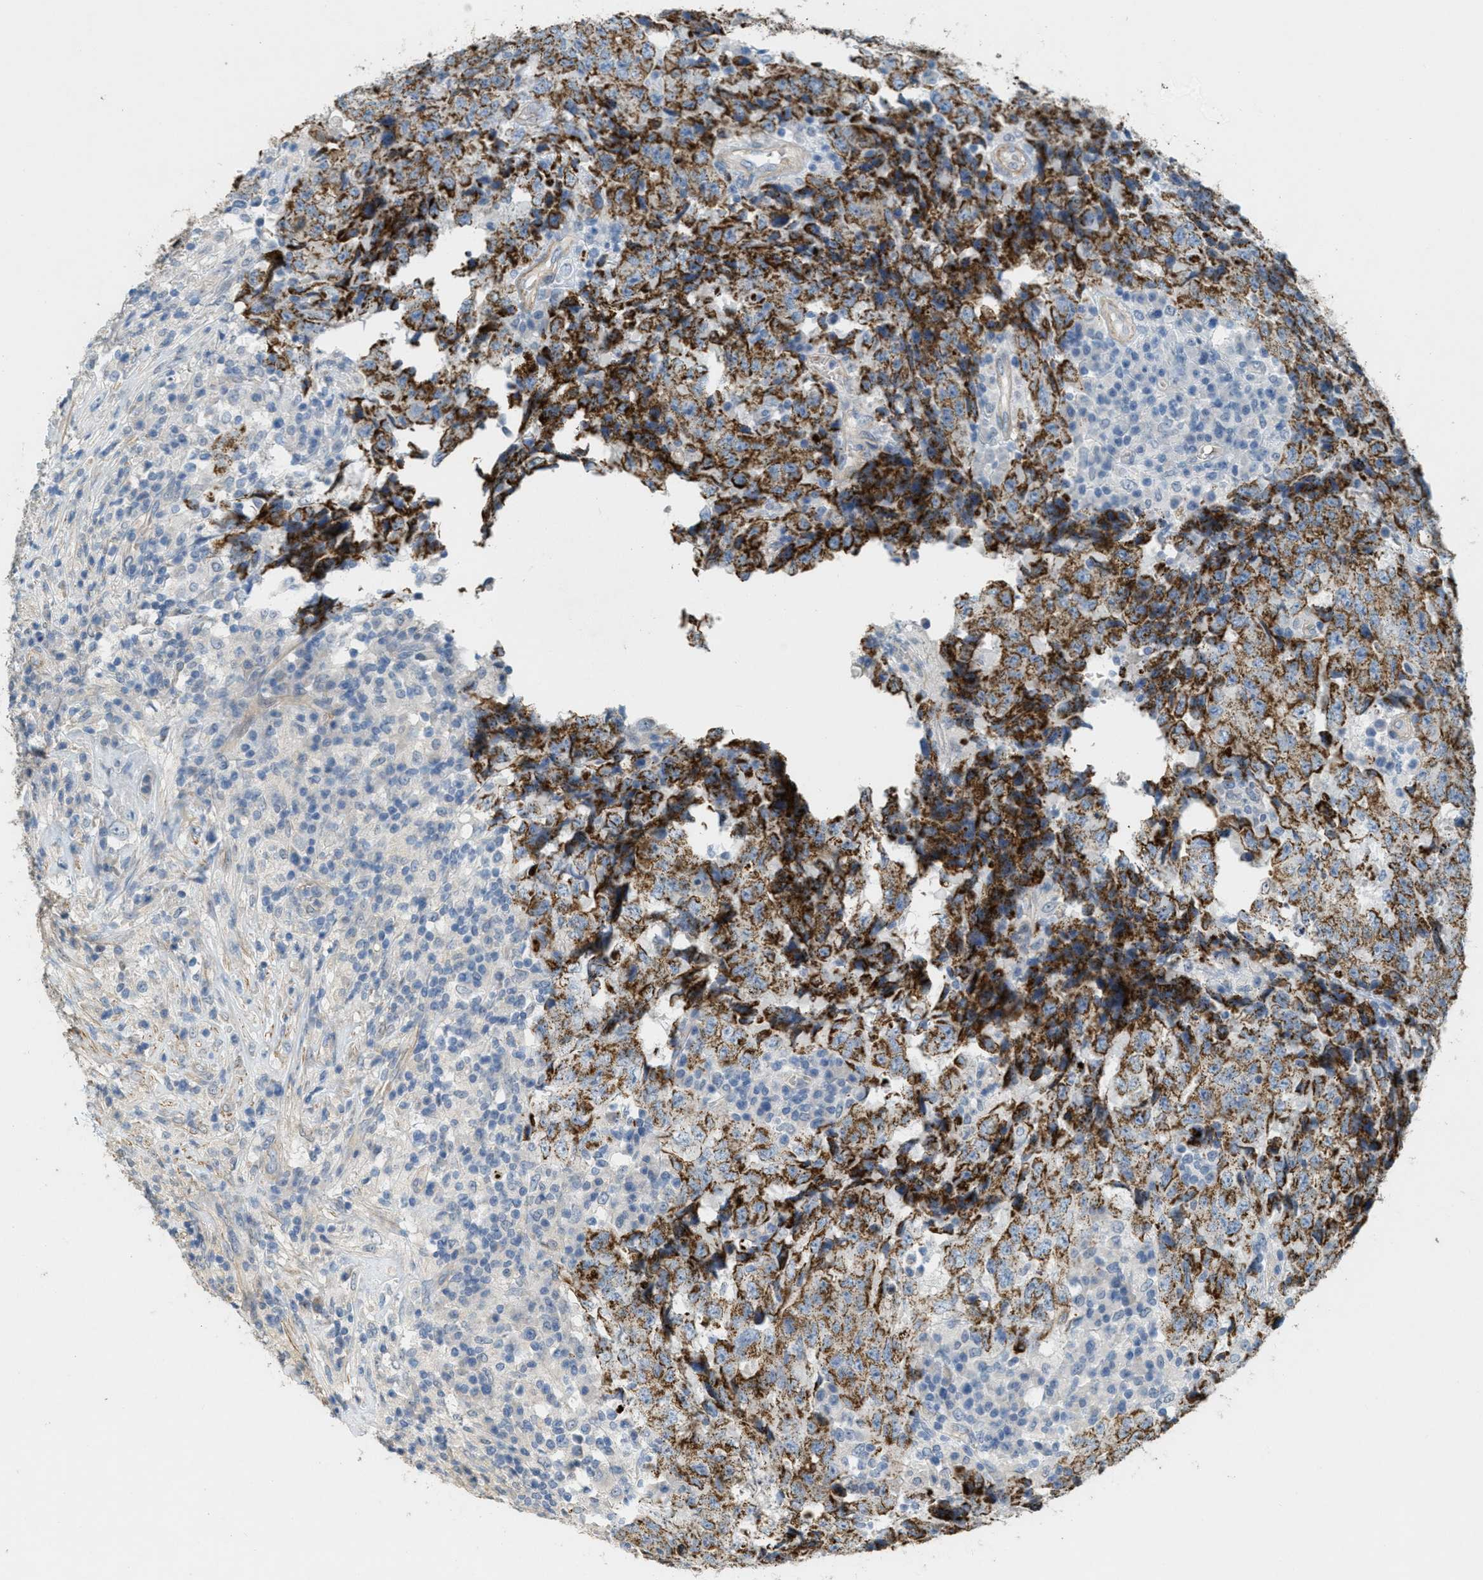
{"staining": {"intensity": "moderate", "quantity": ">75%", "location": "cytoplasmic/membranous"}, "tissue": "testis cancer", "cell_type": "Tumor cells", "image_type": "cancer", "snomed": [{"axis": "morphology", "description": "Necrosis, NOS"}, {"axis": "morphology", "description": "Carcinoma, Embryonal, NOS"}, {"axis": "topography", "description": "Testis"}], "caption": "Immunohistochemistry photomicrograph of testis cancer stained for a protein (brown), which exhibits medium levels of moderate cytoplasmic/membranous staining in approximately >75% of tumor cells.", "gene": "MRS2", "patient": {"sex": "male", "age": 19}}